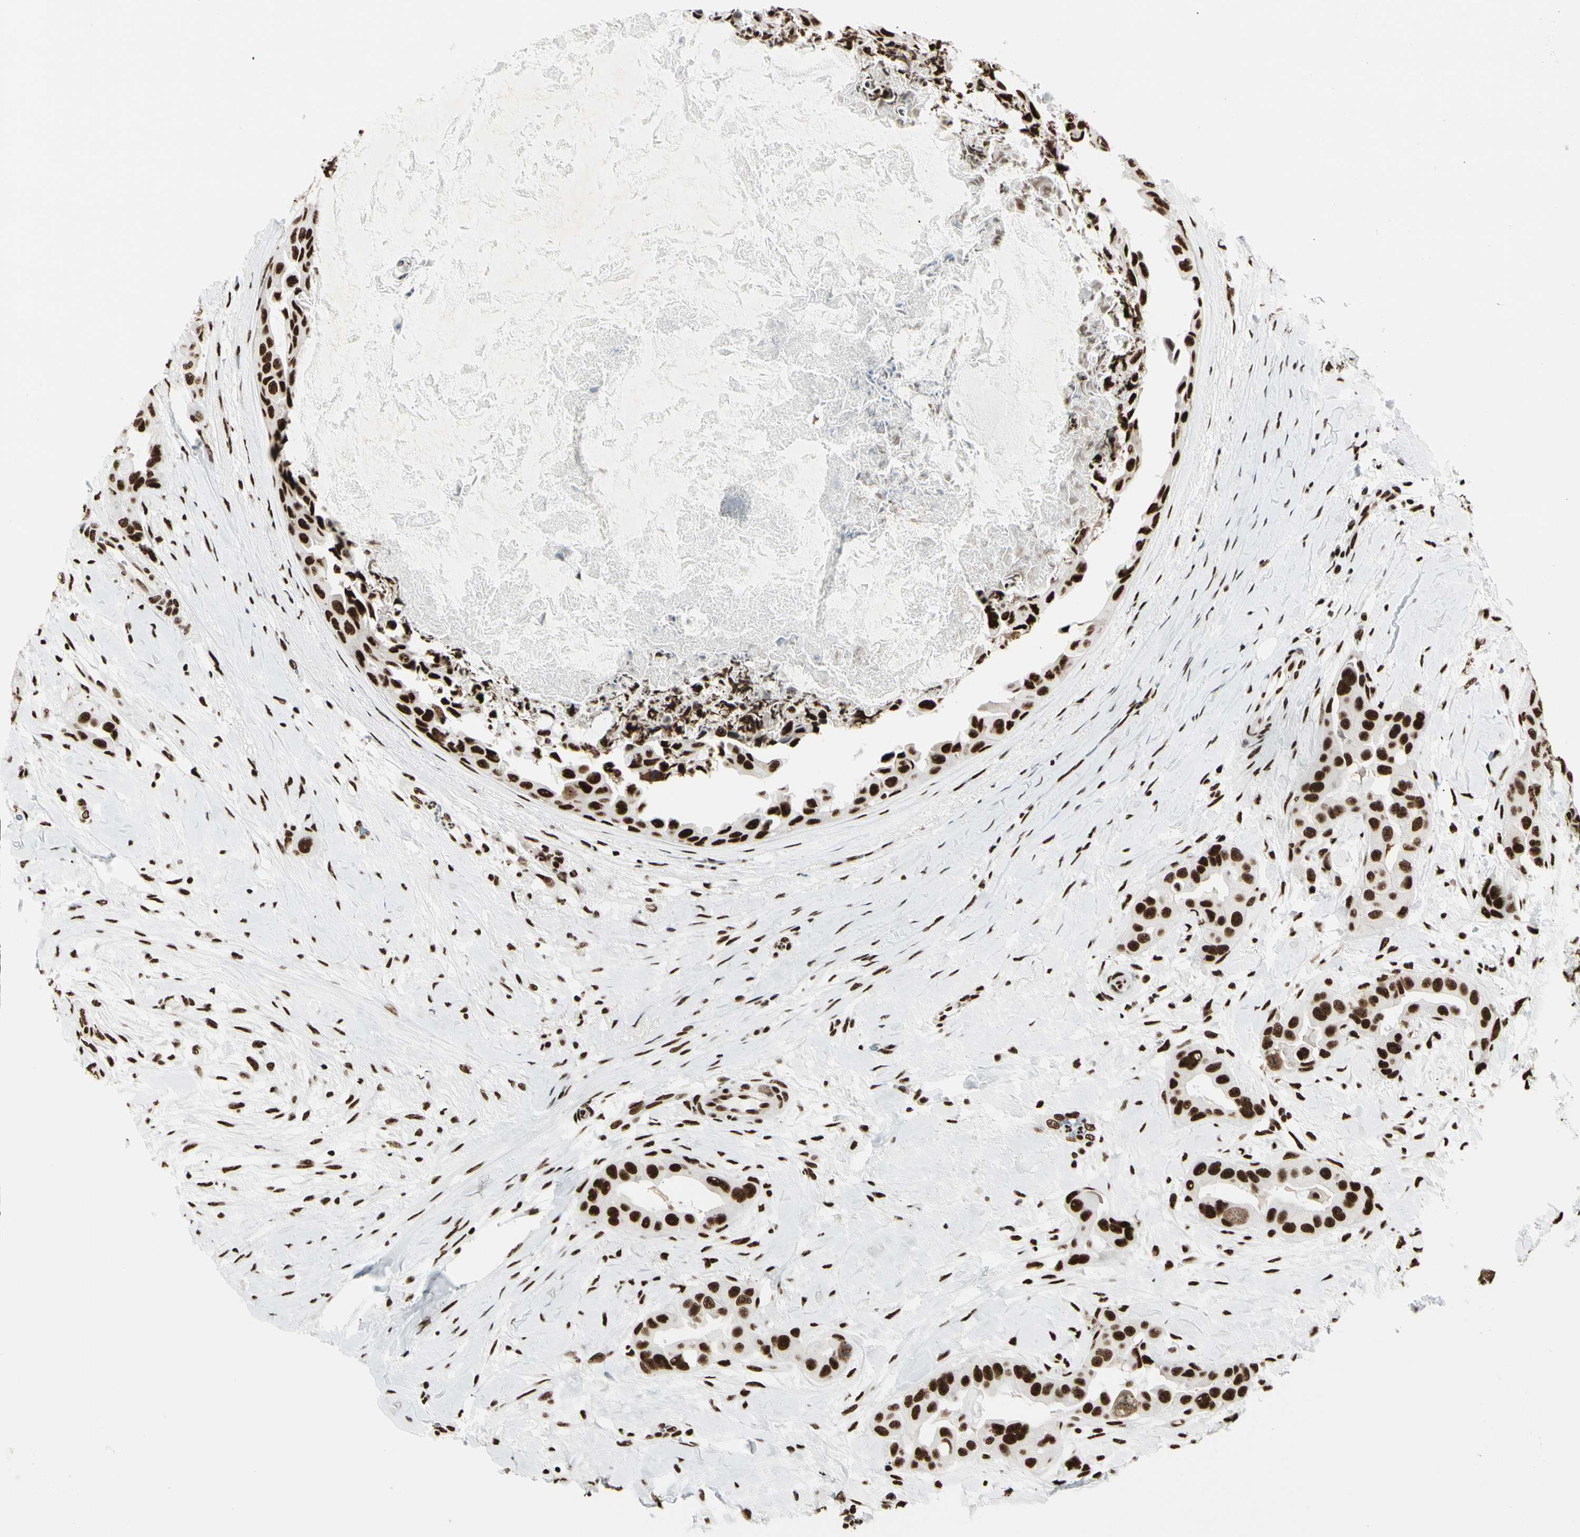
{"staining": {"intensity": "strong", "quantity": ">75%", "location": "nuclear"}, "tissue": "breast cancer", "cell_type": "Tumor cells", "image_type": "cancer", "snomed": [{"axis": "morphology", "description": "Duct carcinoma"}, {"axis": "topography", "description": "Breast"}], "caption": "This histopathology image exhibits invasive ductal carcinoma (breast) stained with IHC to label a protein in brown. The nuclear of tumor cells show strong positivity for the protein. Nuclei are counter-stained blue.", "gene": "CCAR1", "patient": {"sex": "female", "age": 40}}